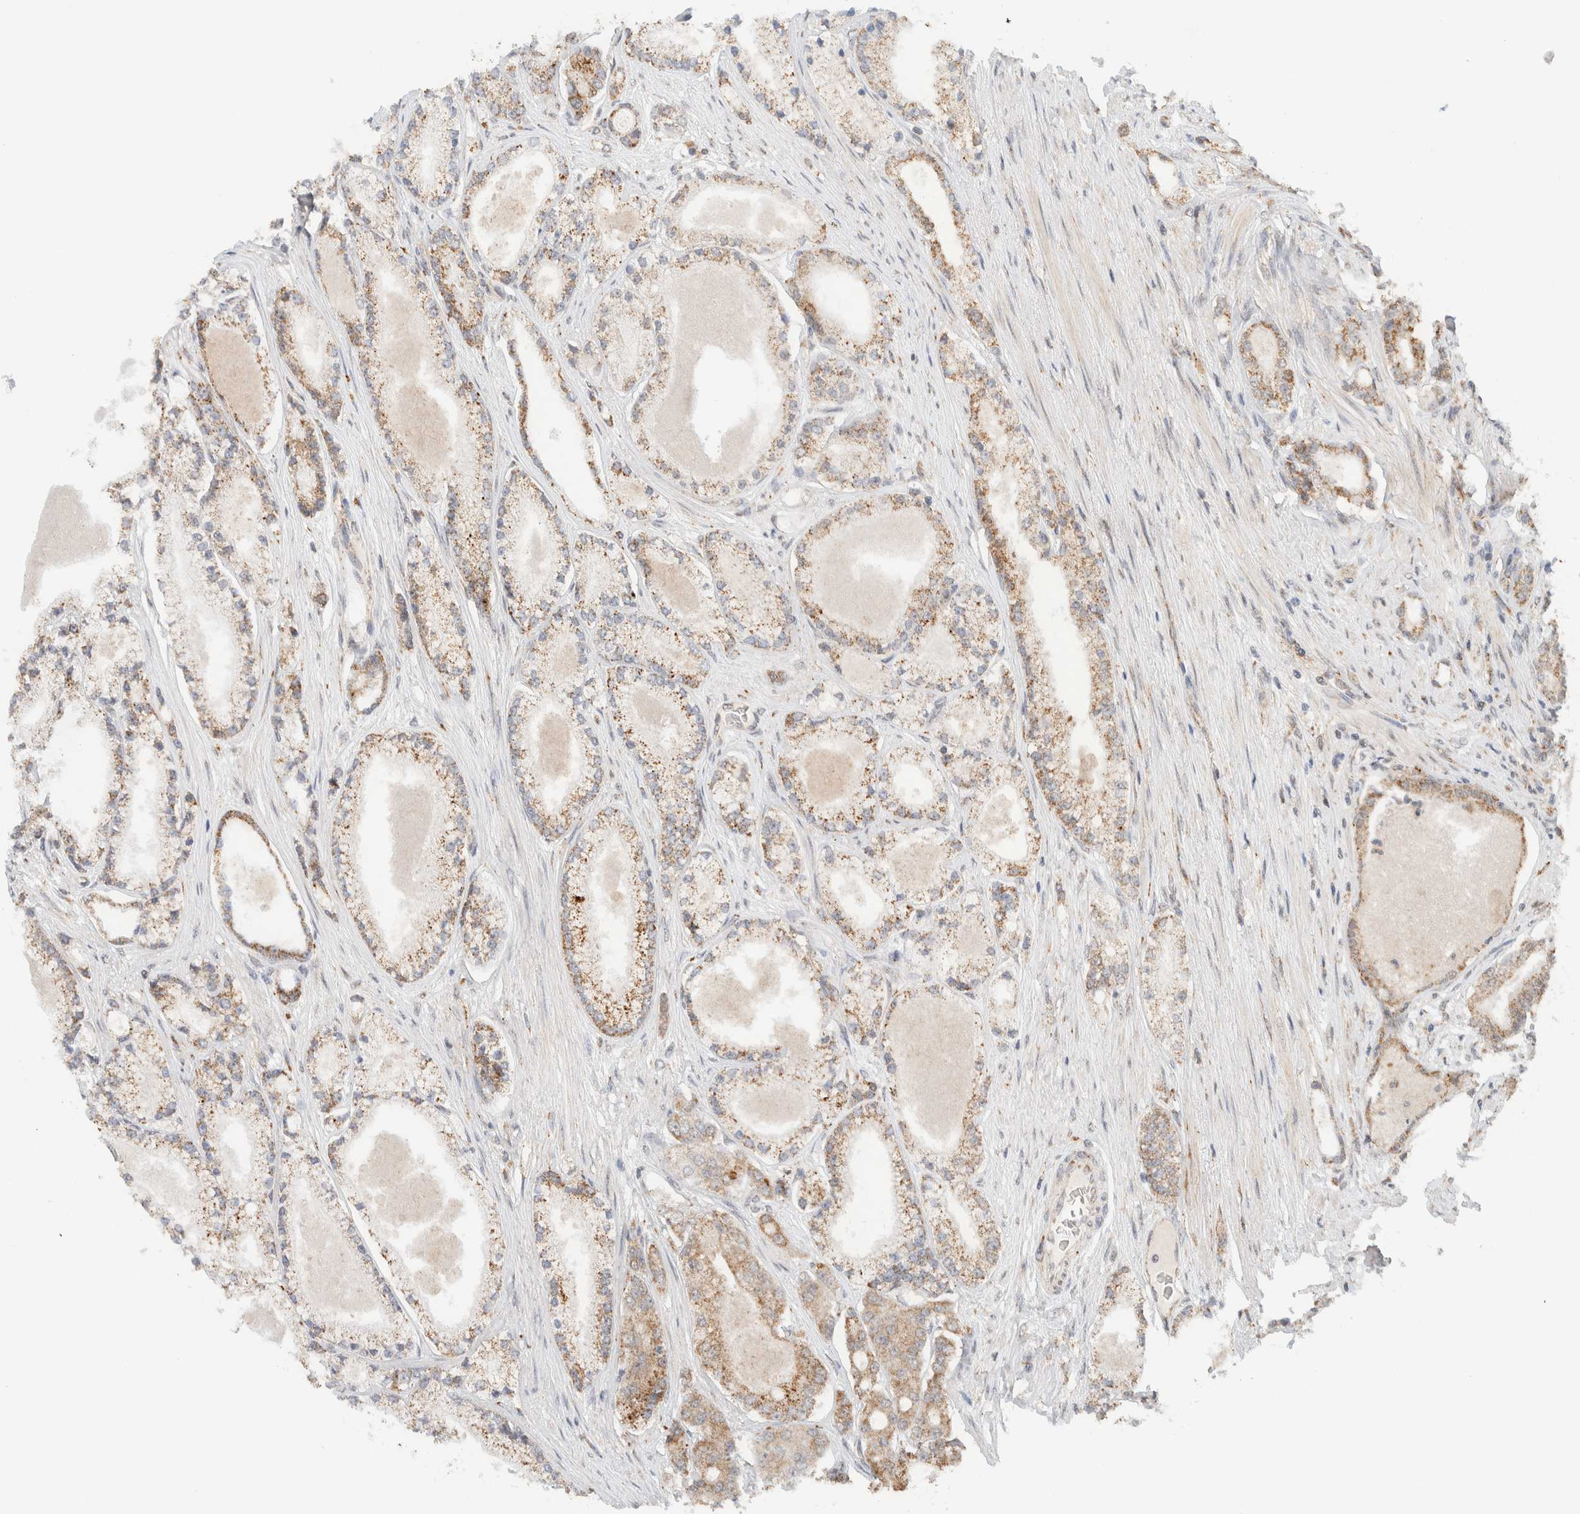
{"staining": {"intensity": "moderate", "quantity": ">75%", "location": "cytoplasmic/membranous"}, "tissue": "prostate cancer", "cell_type": "Tumor cells", "image_type": "cancer", "snomed": [{"axis": "morphology", "description": "Adenocarcinoma, High grade"}, {"axis": "topography", "description": "Prostate"}], "caption": "Prostate cancer (adenocarcinoma (high-grade)) was stained to show a protein in brown. There is medium levels of moderate cytoplasmic/membranous positivity in approximately >75% of tumor cells.", "gene": "MRPL41", "patient": {"sex": "male", "age": 71}}